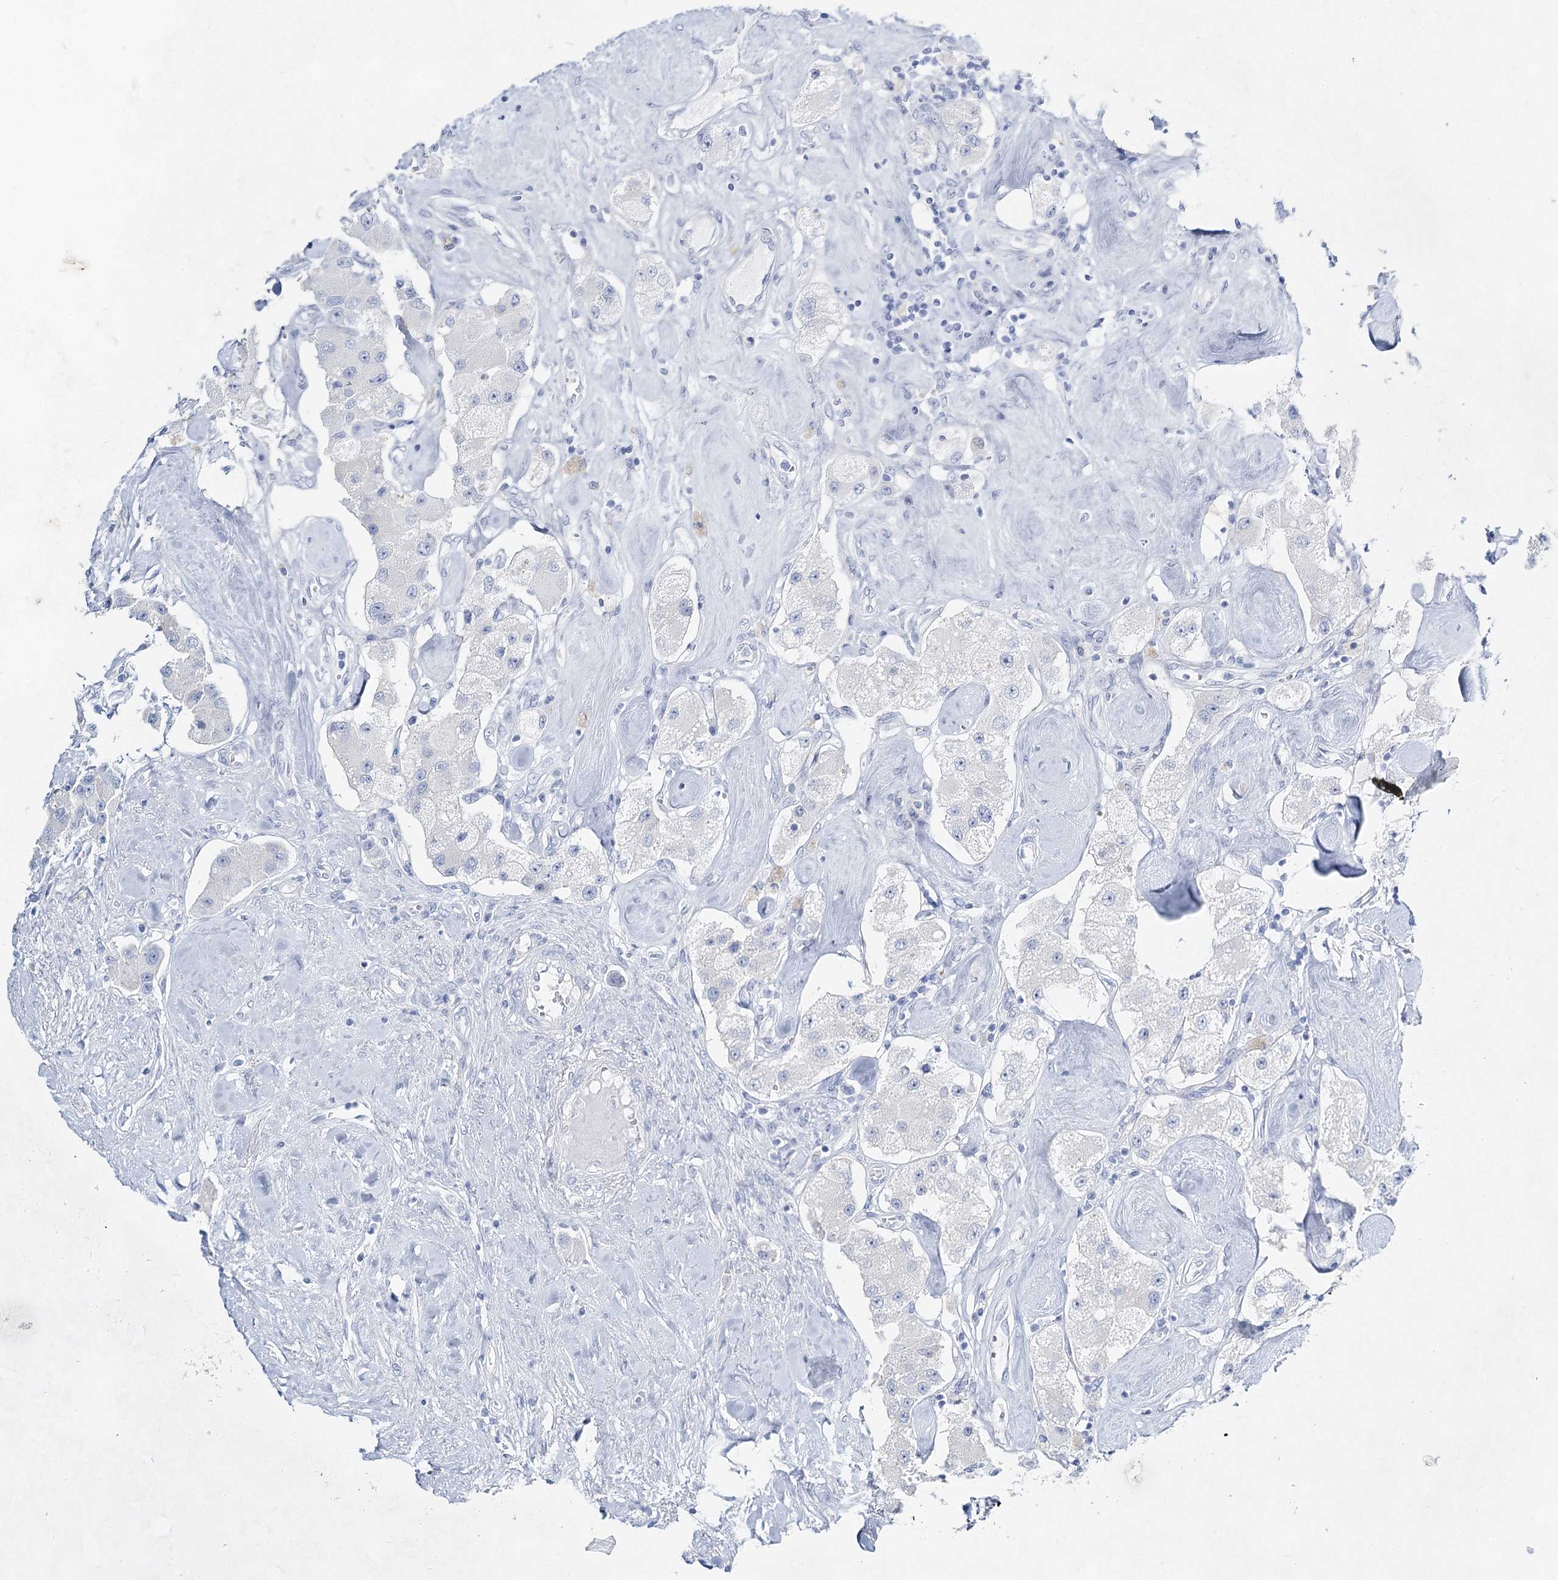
{"staining": {"intensity": "negative", "quantity": "none", "location": "none"}, "tissue": "carcinoid", "cell_type": "Tumor cells", "image_type": "cancer", "snomed": [{"axis": "morphology", "description": "Carcinoid, malignant, NOS"}, {"axis": "topography", "description": "Pancreas"}], "caption": "Immunohistochemical staining of human carcinoid reveals no significant expression in tumor cells. (DAB immunohistochemistry, high magnification).", "gene": "SLC17A2", "patient": {"sex": "male", "age": 41}}